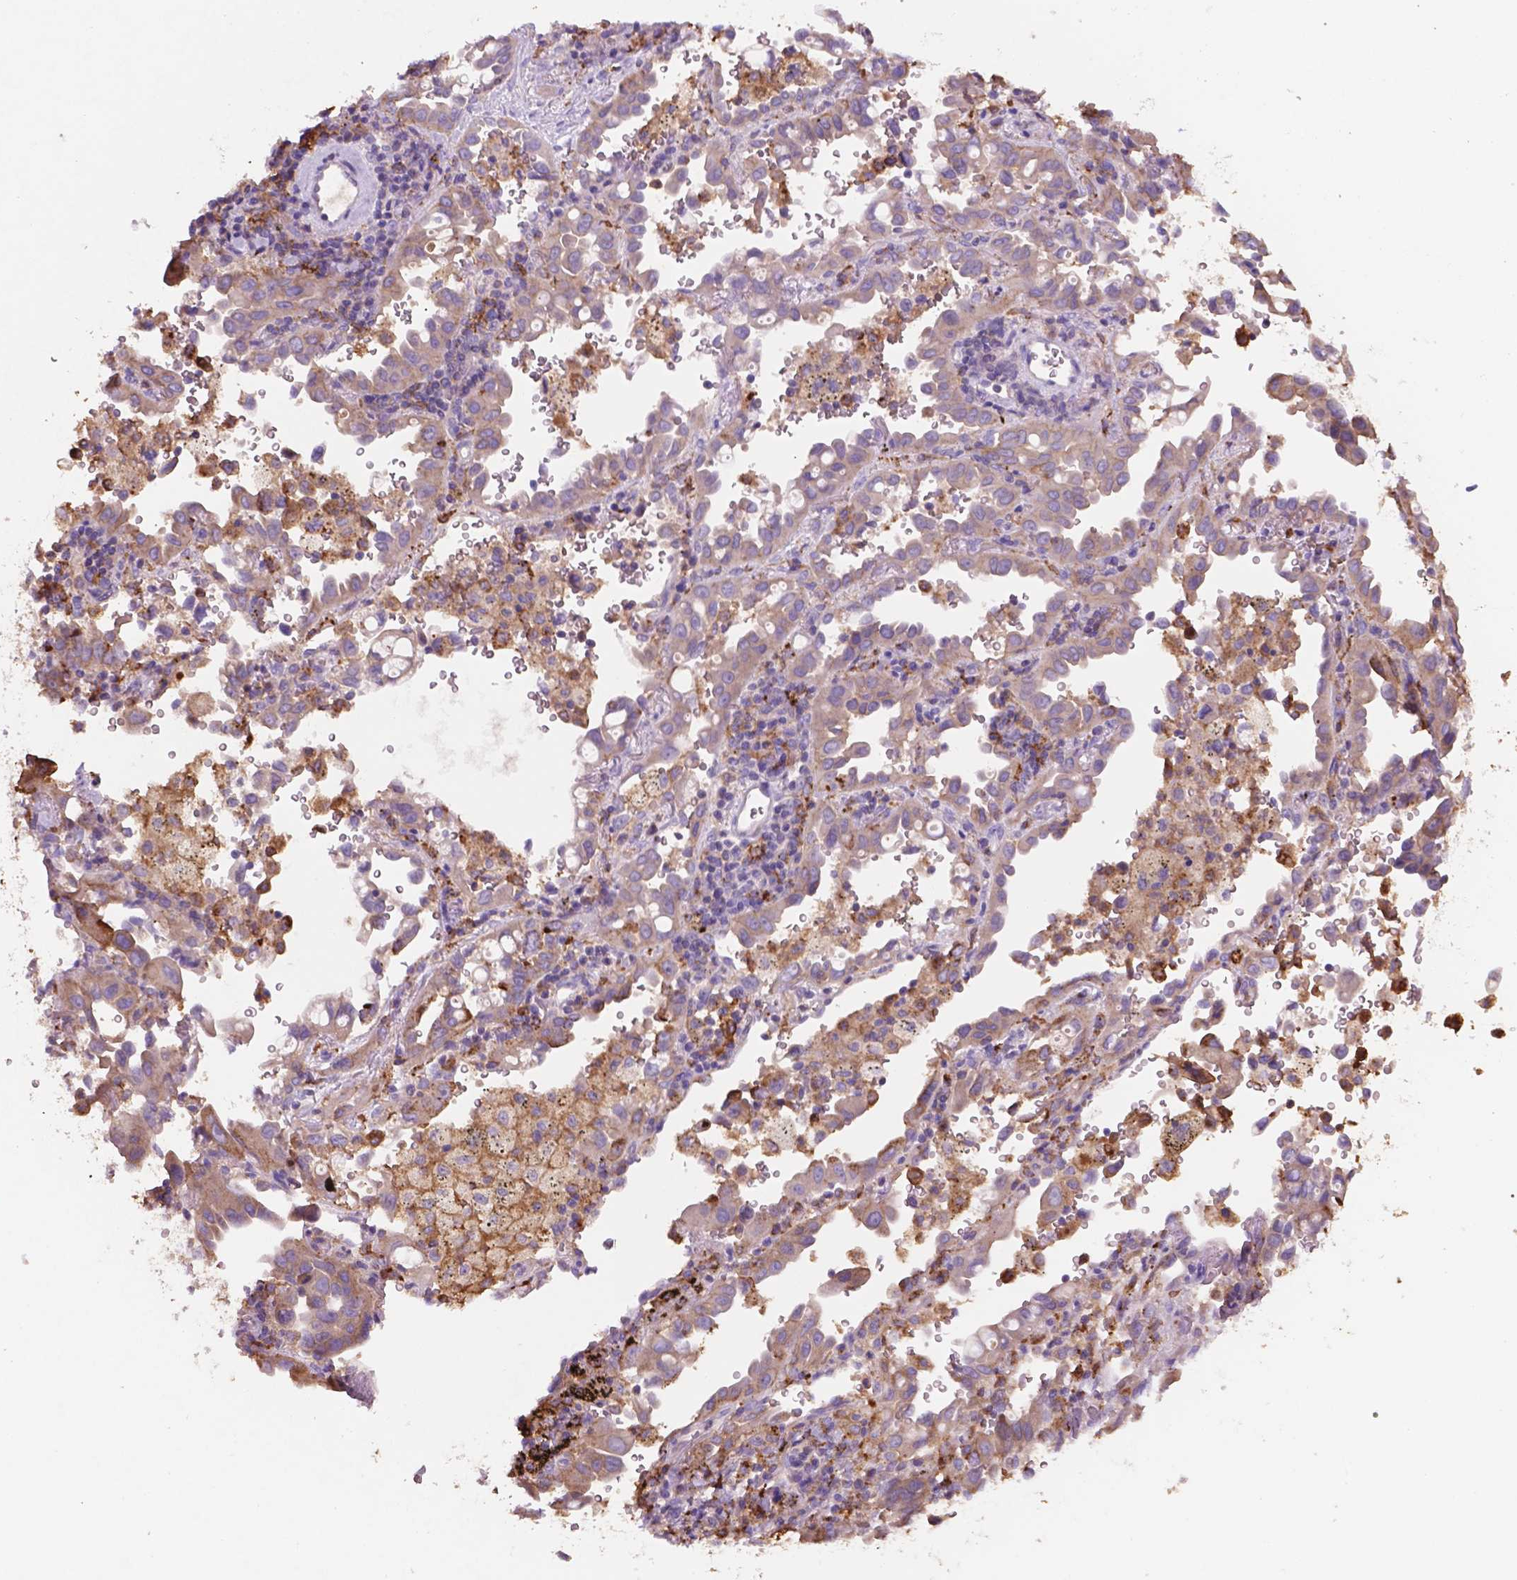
{"staining": {"intensity": "weak", "quantity": ">75%", "location": "cytoplasmic/membranous"}, "tissue": "lung cancer", "cell_type": "Tumor cells", "image_type": "cancer", "snomed": [{"axis": "morphology", "description": "Adenocarcinoma, NOS"}, {"axis": "topography", "description": "Lung"}], "caption": "Tumor cells show low levels of weak cytoplasmic/membranous expression in about >75% of cells in human lung cancer. (Brightfield microscopy of DAB IHC at high magnification).", "gene": "MKRN2OS", "patient": {"sex": "male", "age": 68}}